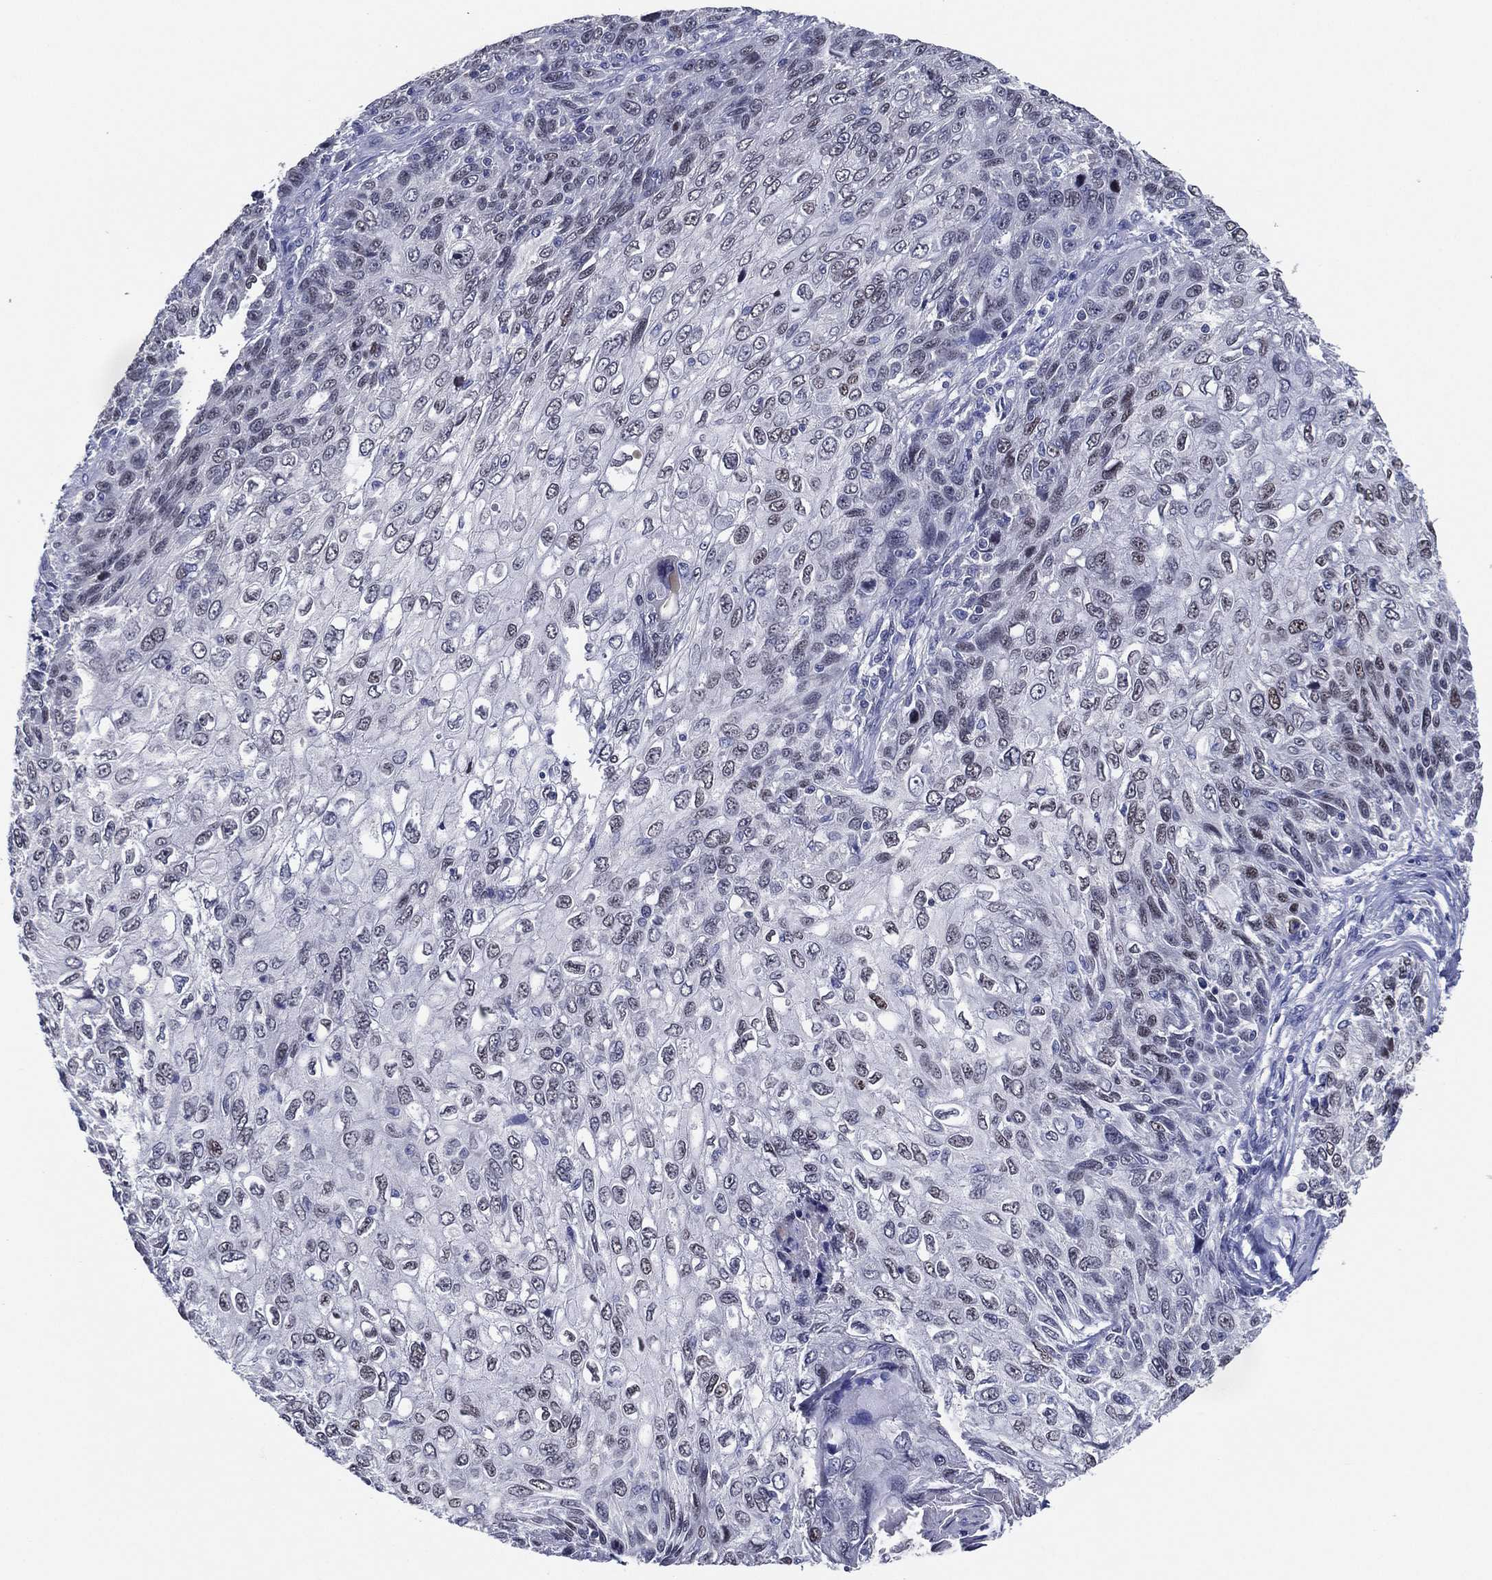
{"staining": {"intensity": "weak", "quantity": "<25%", "location": "nuclear"}, "tissue": "skin cancer", "cell_type": "Tumor cells", "image_type": "cancer", "snomed": [{"axis": "morphology", "description": "Squamous cell carcinoma, NOS"}, {"axis": "topography", "description": "Skin"}], "caption": "This photomicrograph is of skin squamous cell carcinoma stained with immunohistochemistry (IHC) to label a protein in brown with the nuclei are counter-stained blue. There is no staining in tumor cells.", "gene": "TFAP2A", "patient": {"sex": "male", "age": 92}}